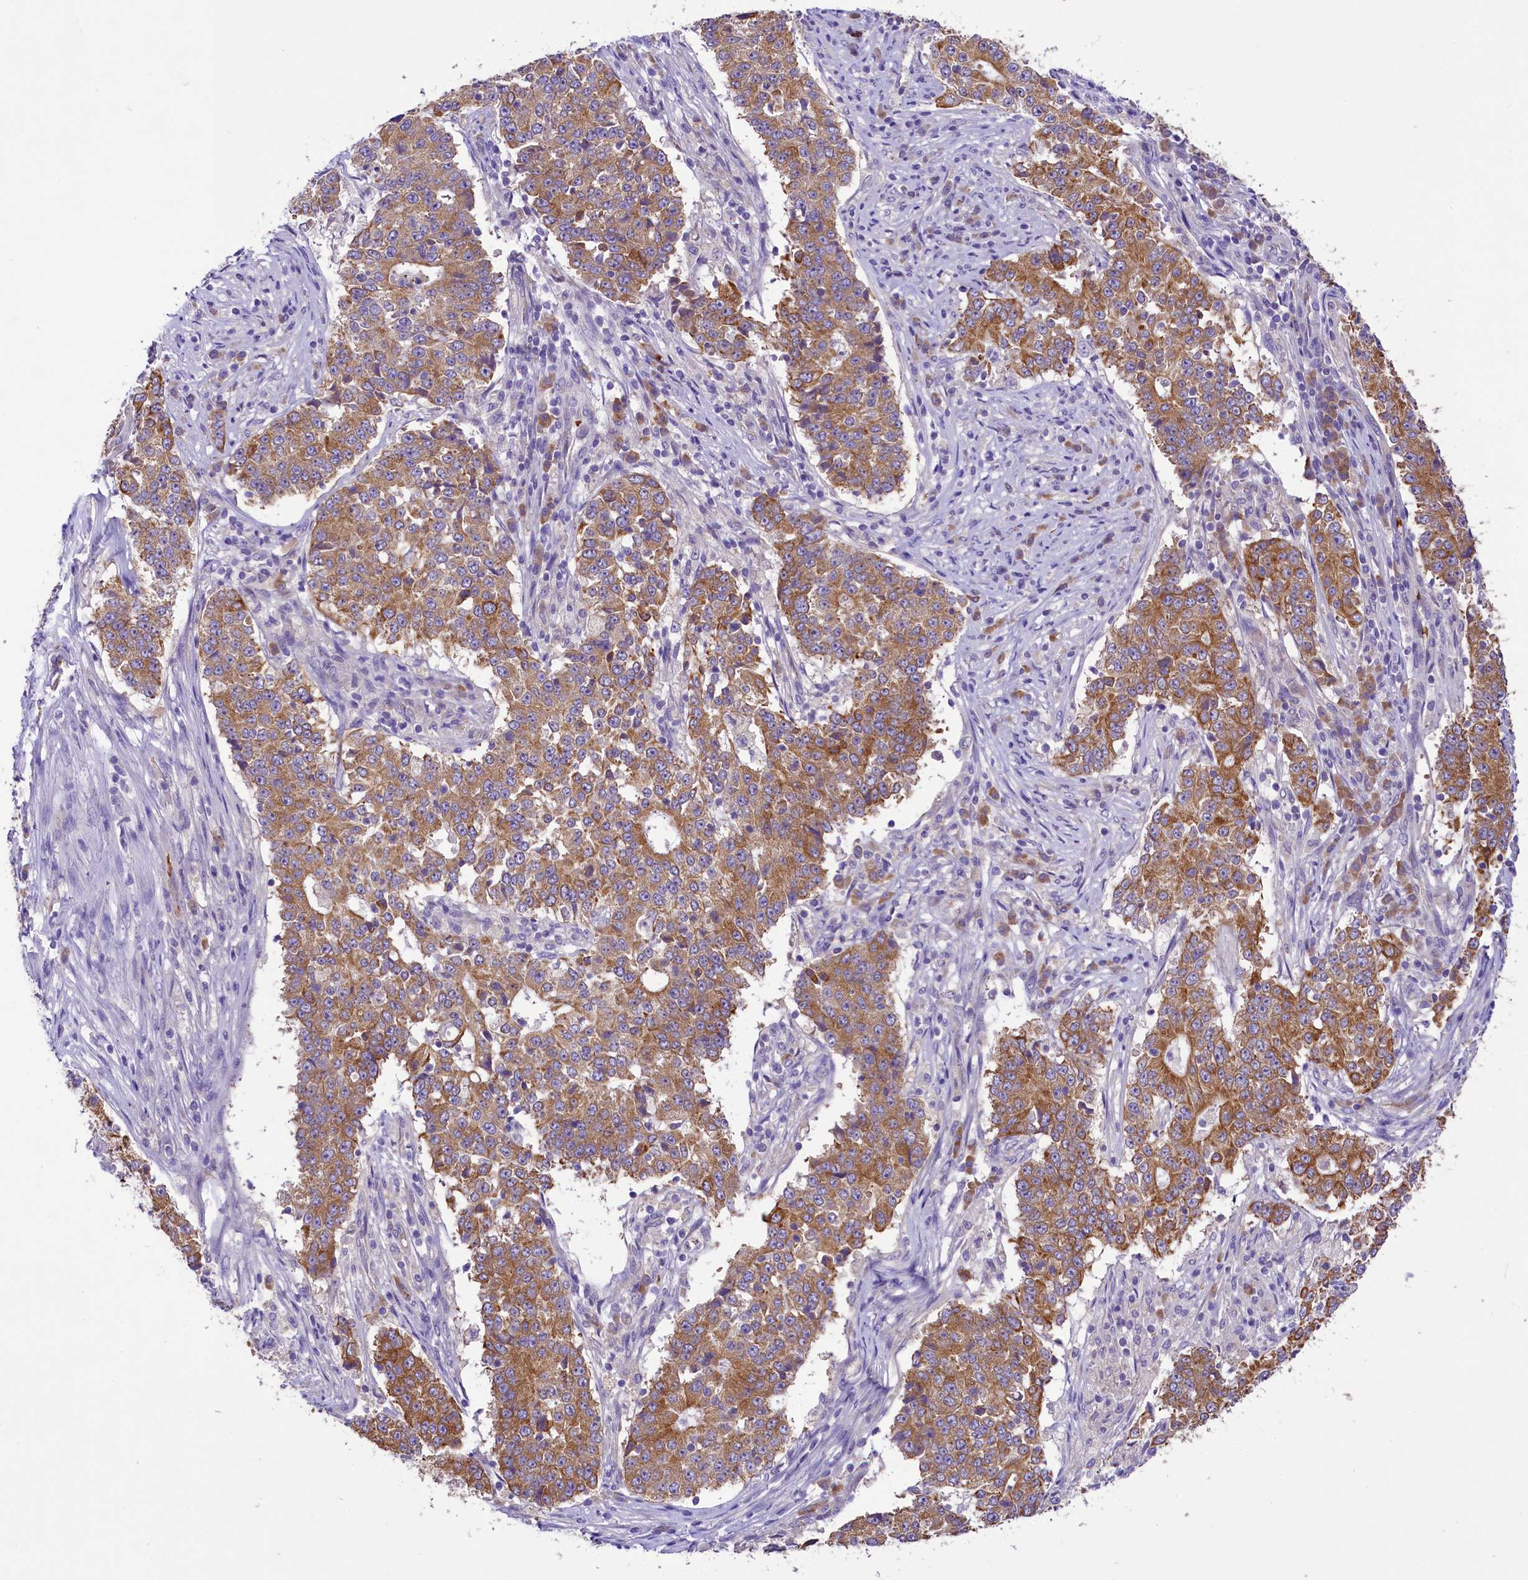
{"staining": {"intensity": "moderate", "quantity": ">75%", "location": "cytoplasmic/membranous"}, "tissue": "stomach cancer", "cell_type": "Tumor cells", "image_type": "cancer", "snomed": [{"axis": "morphology", "description": "Adenocarcinoma, NOS"}, {"axis": "topography", "description": "Stomach"}], "caption": "Immunohistochemistry of stomach cancer reveals medium levels of moderate cytoplasmic/membranous expression in approximately >75% of tumor cells.", "gene": "LARP4", "patient": {"sex": "male", "age": 59}}